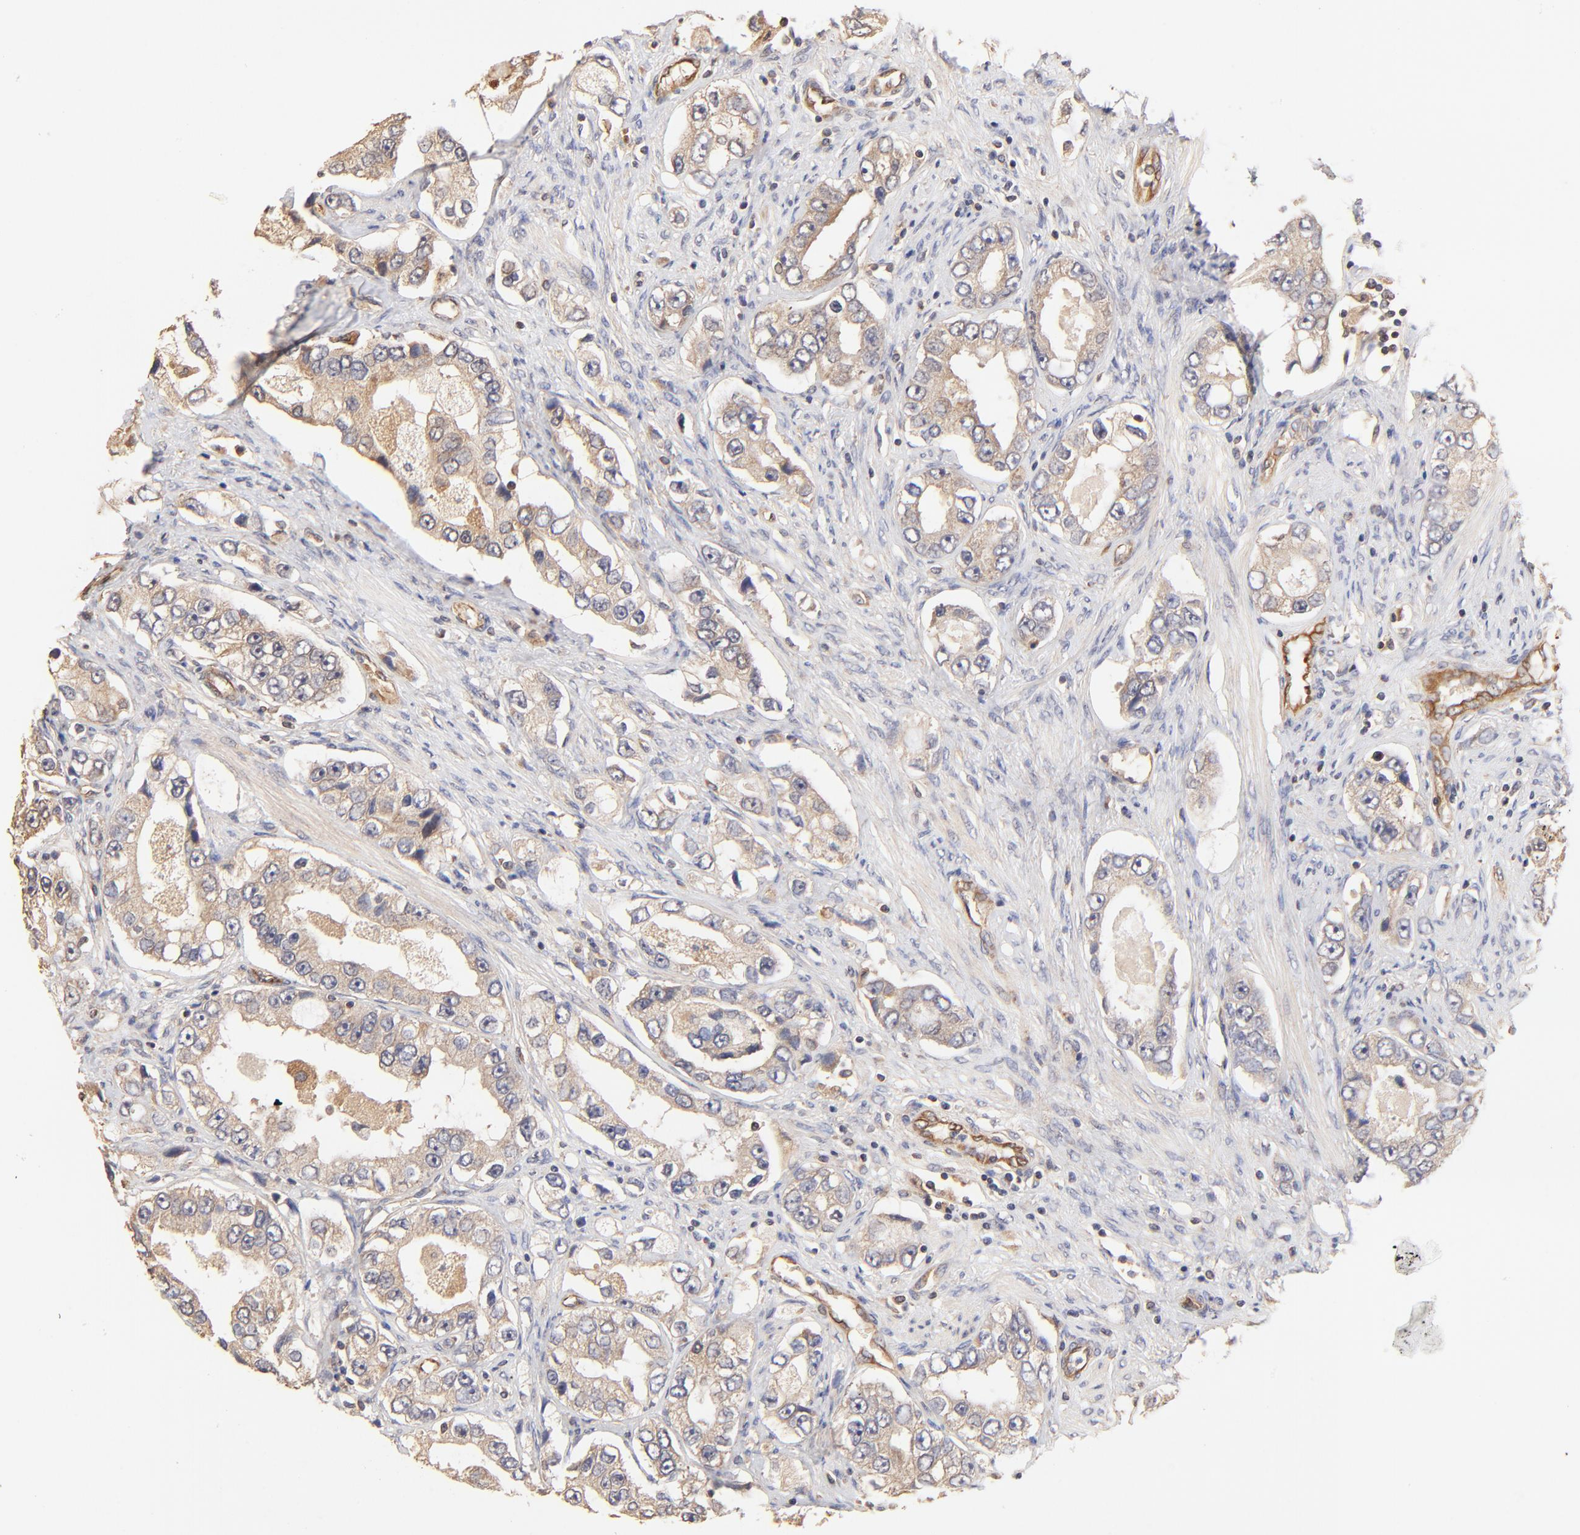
{"staining": {"intensity": "weak", "quantity": ">75%", "location": "cytoplasmic/membranous"}, "tissue": "prostate cancer", "cell_type": "Tumor cells", "image_type": "cancer", "snomed": [{"axis": "morphology", "description": "Adenocarcinoma, High grade"}, {"axis": "topography", "description": "Prostate"}], "caption": "An image of prostate cancer stained for a protein reveals weak cytoplasmic/membranous brown staining in tumor cells.", "gene": "TNFAIP3", "patient": {"sex": "male", "age": 63}}